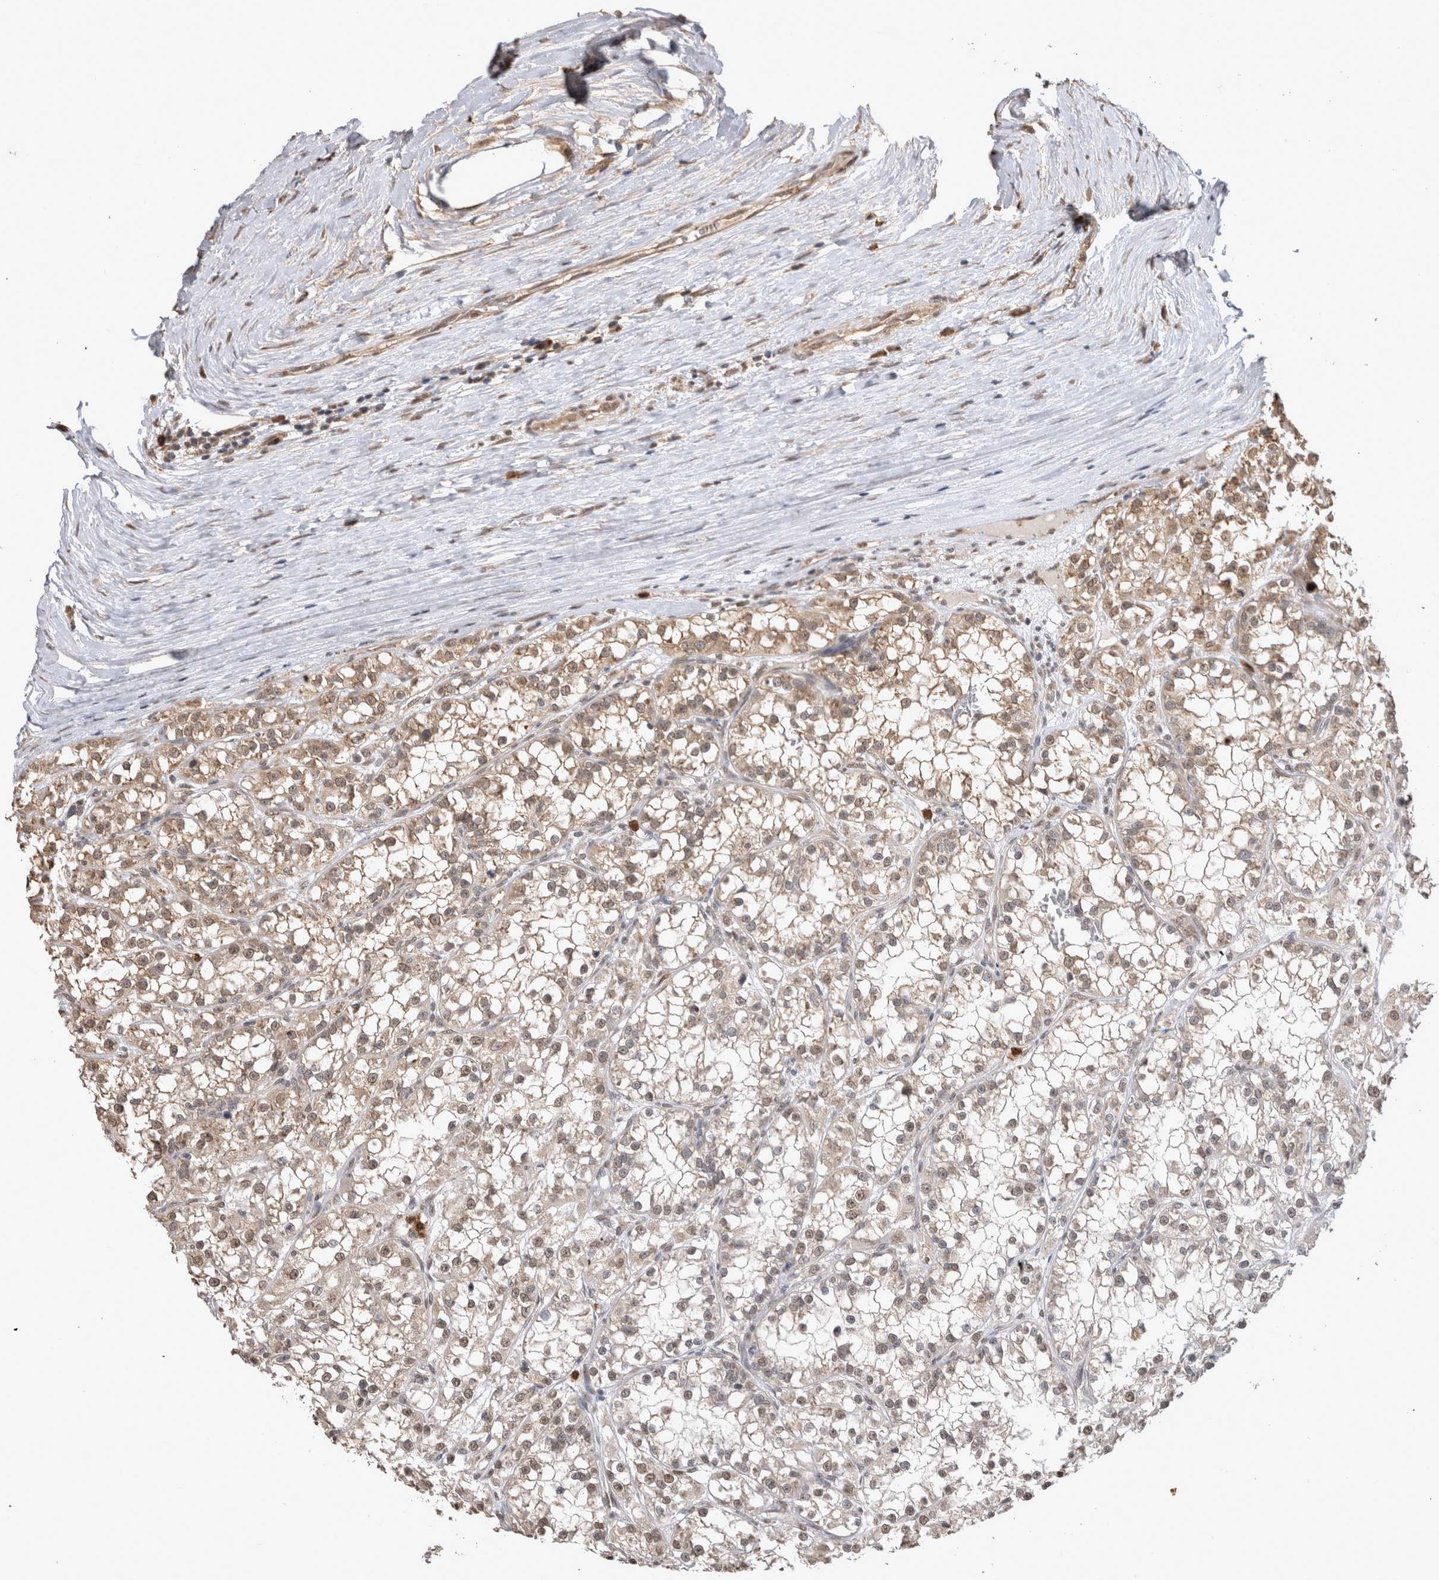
{"staining": {"intensity": "weak", "quantity": ">75%", "location": "cytoplasmic/membranous,nuclear"}, "tissue": "renal cancer", "cell_type": "Tumor cells", "image_type": "cancer", "snomed": [{"axis": "morphology", "description": "Adenocarcinoma, NOS"}, {"axis": "topography", "description": "Kidney"}], "caption": "Immunohistochemical staining of human adenocarcinoma (renal) demonstrates low levels of weak cytoplasmic/membranous and nuclear protein staining in approximately >75% of tumor cells.", "gene": "PAK4", "patient": {"sex": "female", "age": 52}}